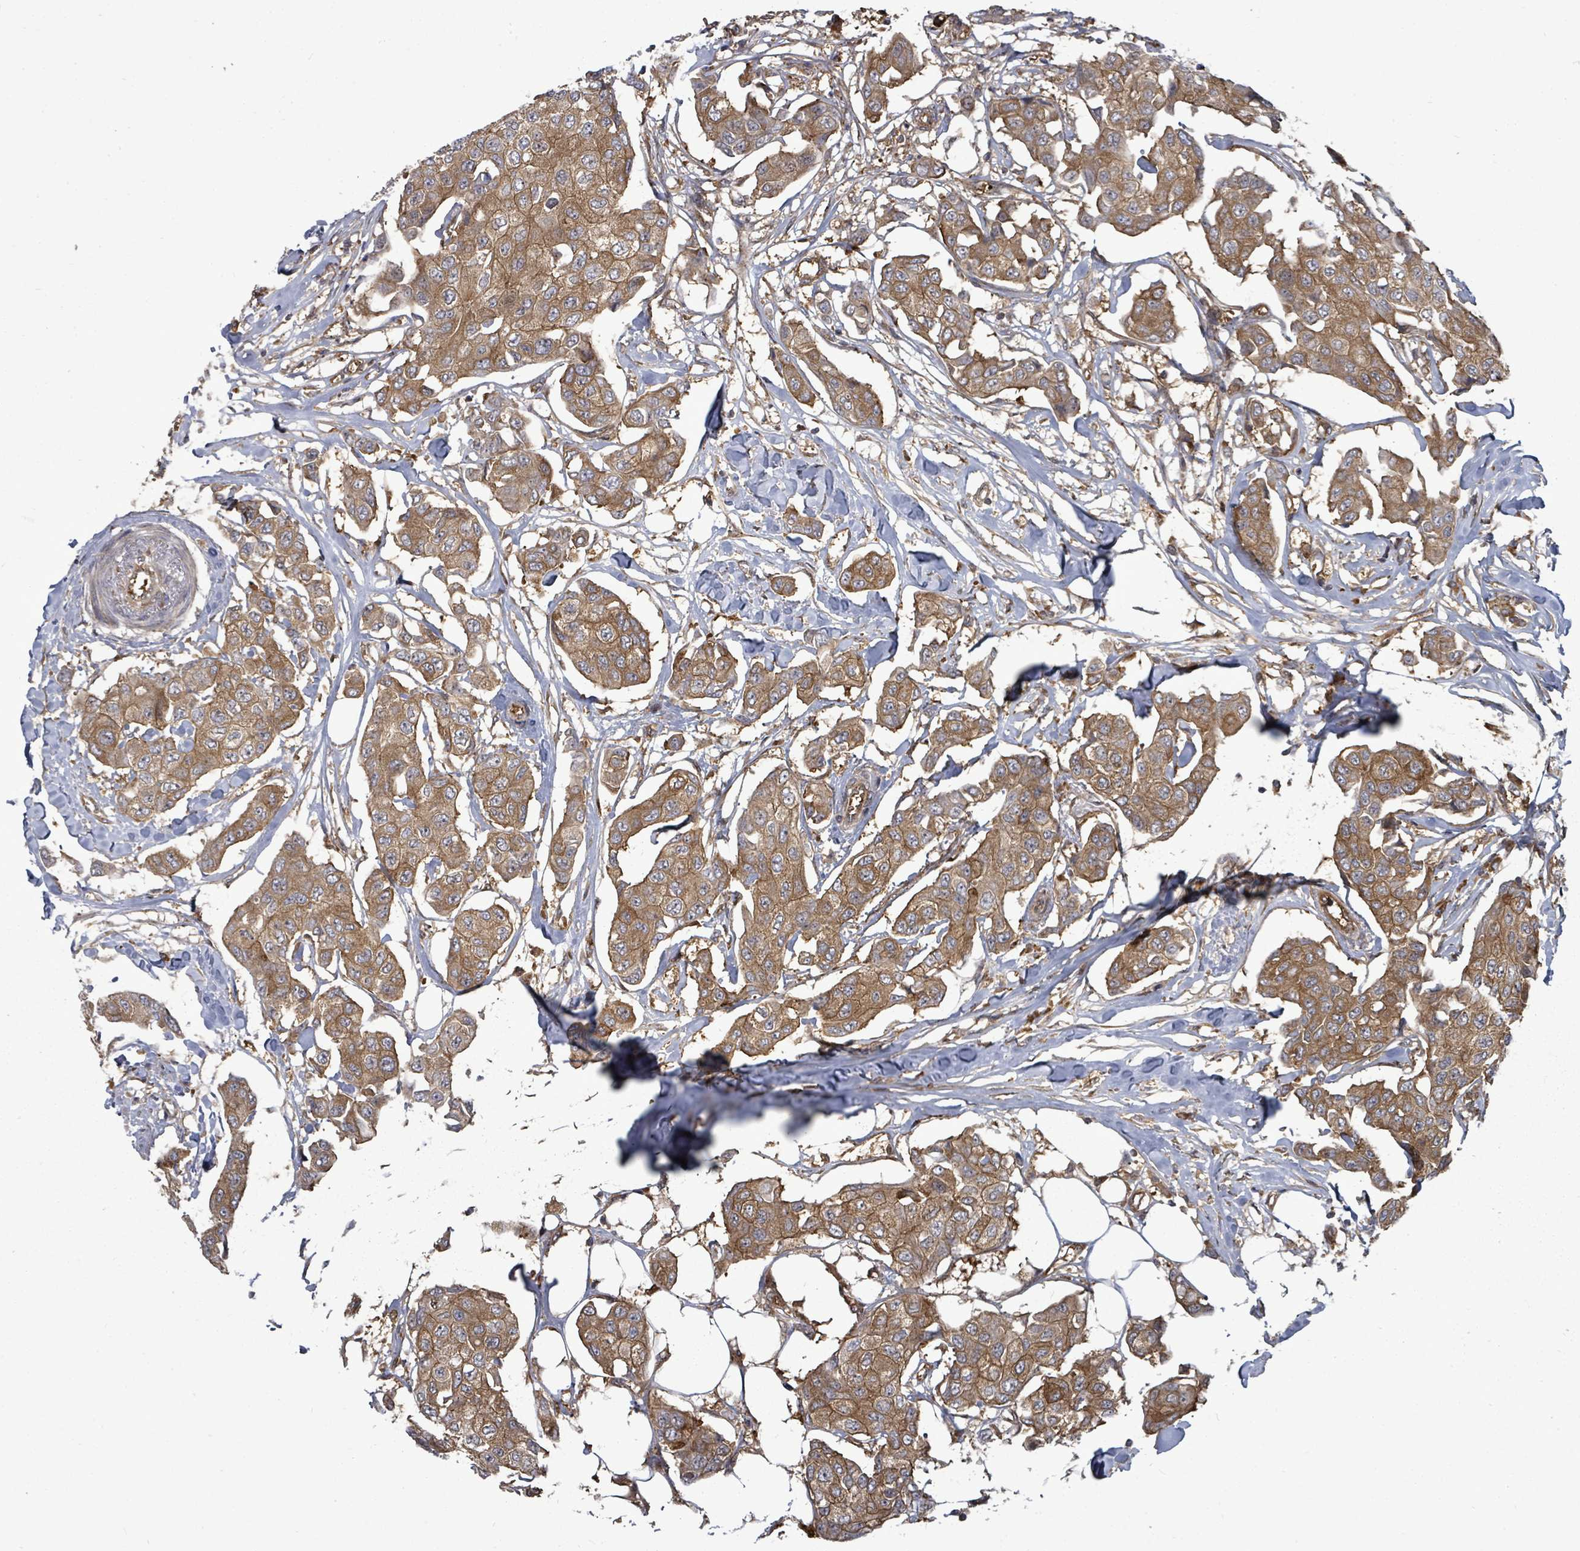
{"staining": {"intensity": "strong", "quantity": ">75%", "location": "cytoplasmic/membranous"}, "tissue": "breast cancer", "cell_type": "Tumor cells", "image_type": "cancer", "snomed": [{"axis": "morphology", "description": "Duct carcinoma"}, {"axis": "topography", "description": "Breast"}, {"axis": "topography", "description": "Lymph node"}], "caption": "Protein staining demonstrates strong cytoplasmic/membranous positivity in about >75% of tumor cells in breast cancer. The staining was performed using DAB, with brown indicating positive protein expression. Nuclei are stained blue with hematoxylin.", "gene": "EIF3C", "patient": {"sex": "female", "age": 80}}